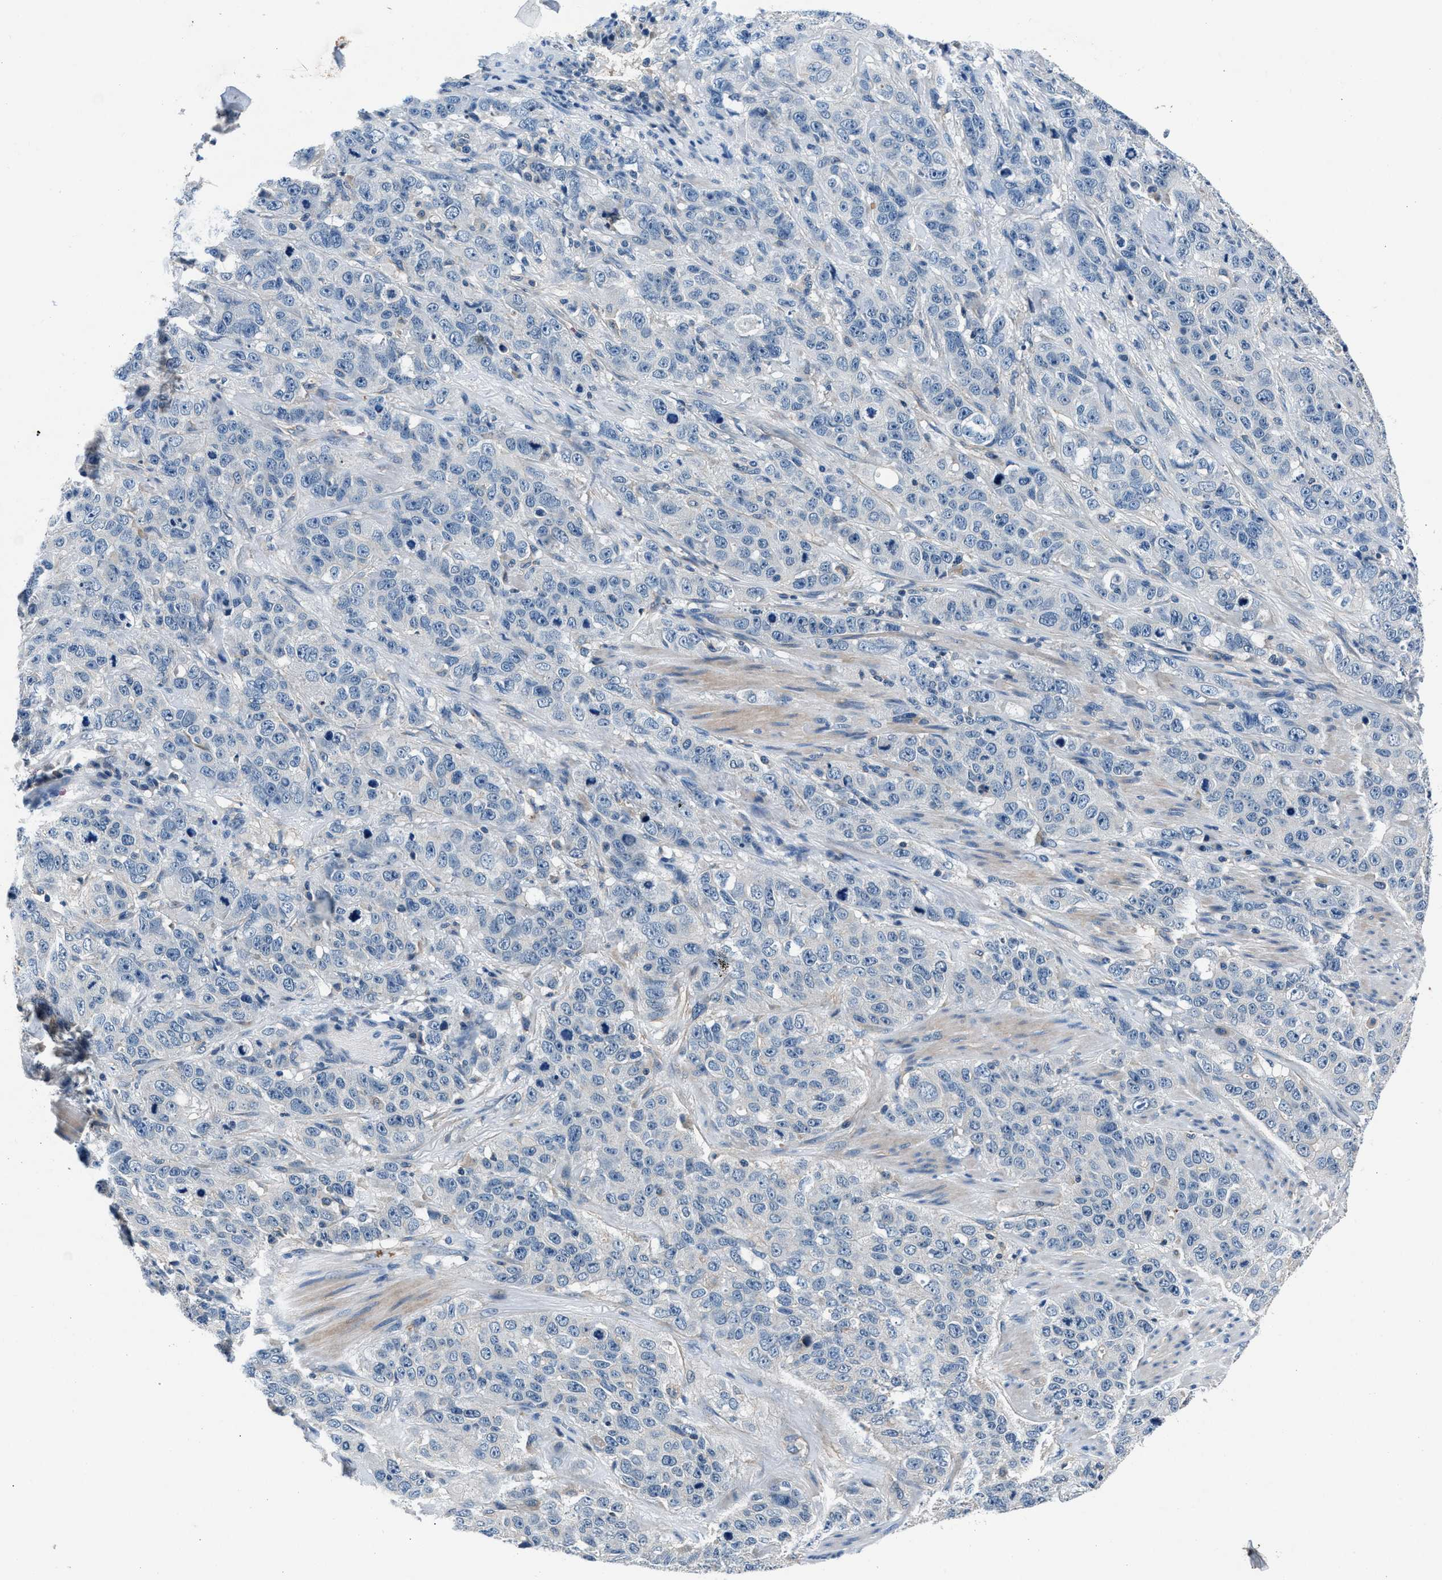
{"staining": {"intensity": "negative", "quantity": "none", "location": "none"}, "tissue": "stomach cancer", "cell_type": "Tumor cells", "image_type": "cancer", "snomed": [{"axis": "morphology", "description": "Adenocarcinoma, NOS"}, {"axis": "topography", "description": "Stomach"}], "caption": "IHC image of human stomach cancer stained for a protein (brown), which reveals no staining in tumor cells.", "gene": "DENND6B", "patient": {"sex": "male", "age": 48}}